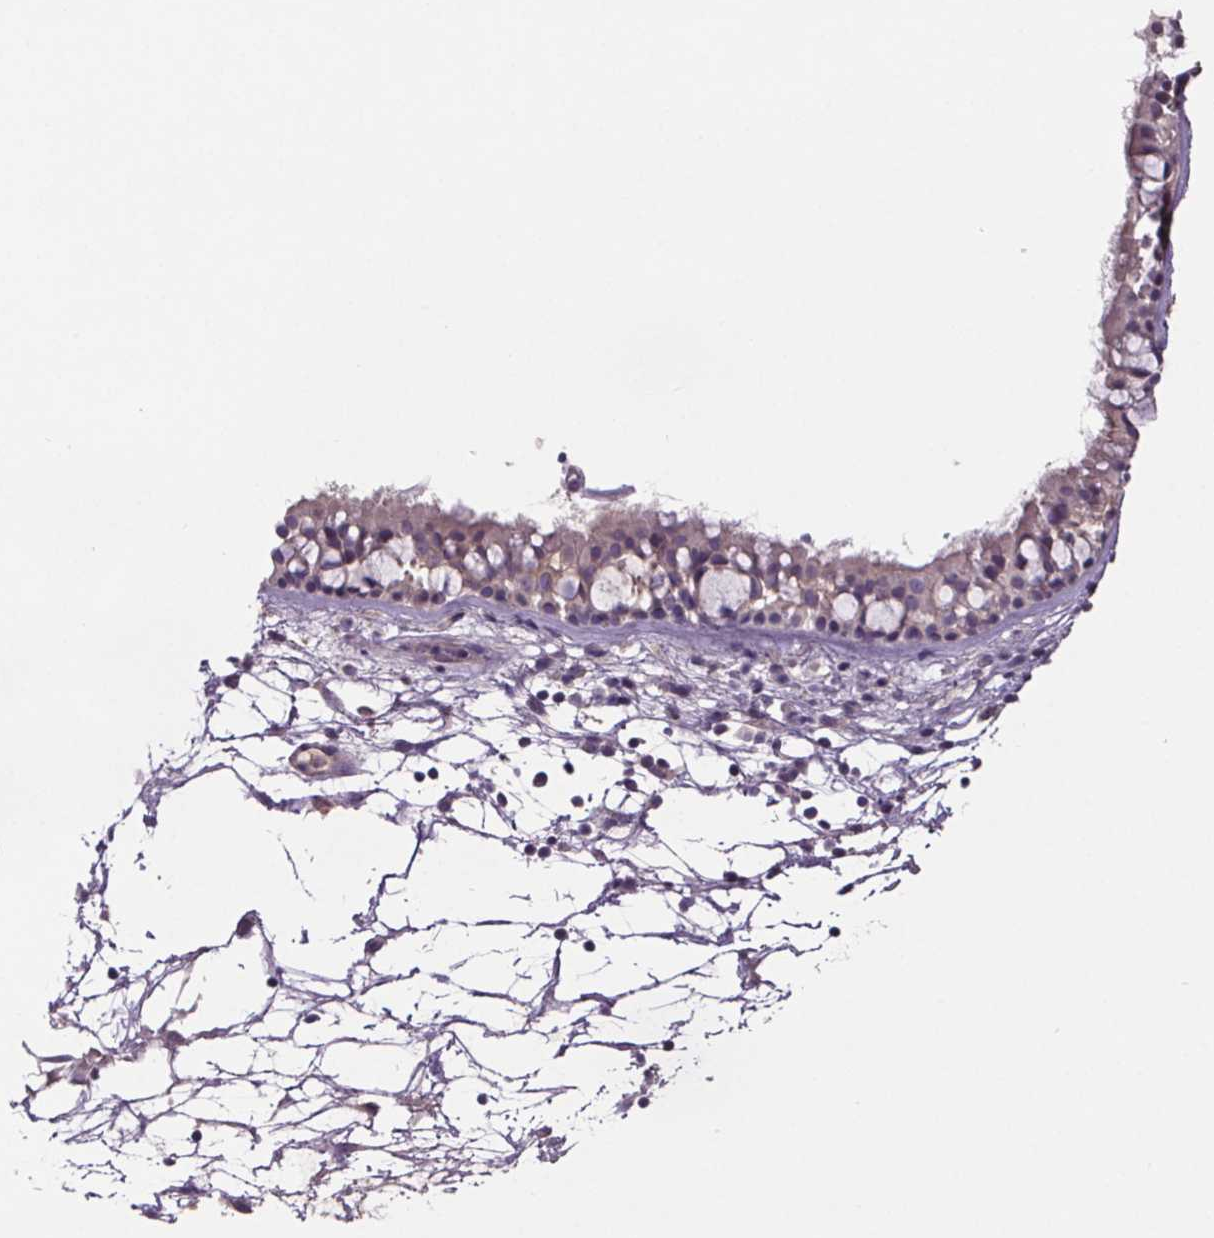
{"staining": {"intensity": "weak", "quantity": ">75%", "location": "cytoplasmic/membranous"}, "tissue": "nasopharynx", "cell_type": "Respiratory epithelial cells", "image_type": "normal", "snomed": [{"axis": "morphology", "description": "Normal tissue, NOS"}, {"axis": "topography", "description": "Nasopharynx"}], "caption": "Immunohistochemistry photomicrograph of unremarkable nasopharynx stained for a protein (brown), which shows low levels of weak cytoplasmic/membranous expression in about >75% of respiratory epithelial cells.", "gene": "CLN3", "patient": {"sex": "male", "age": 68}}